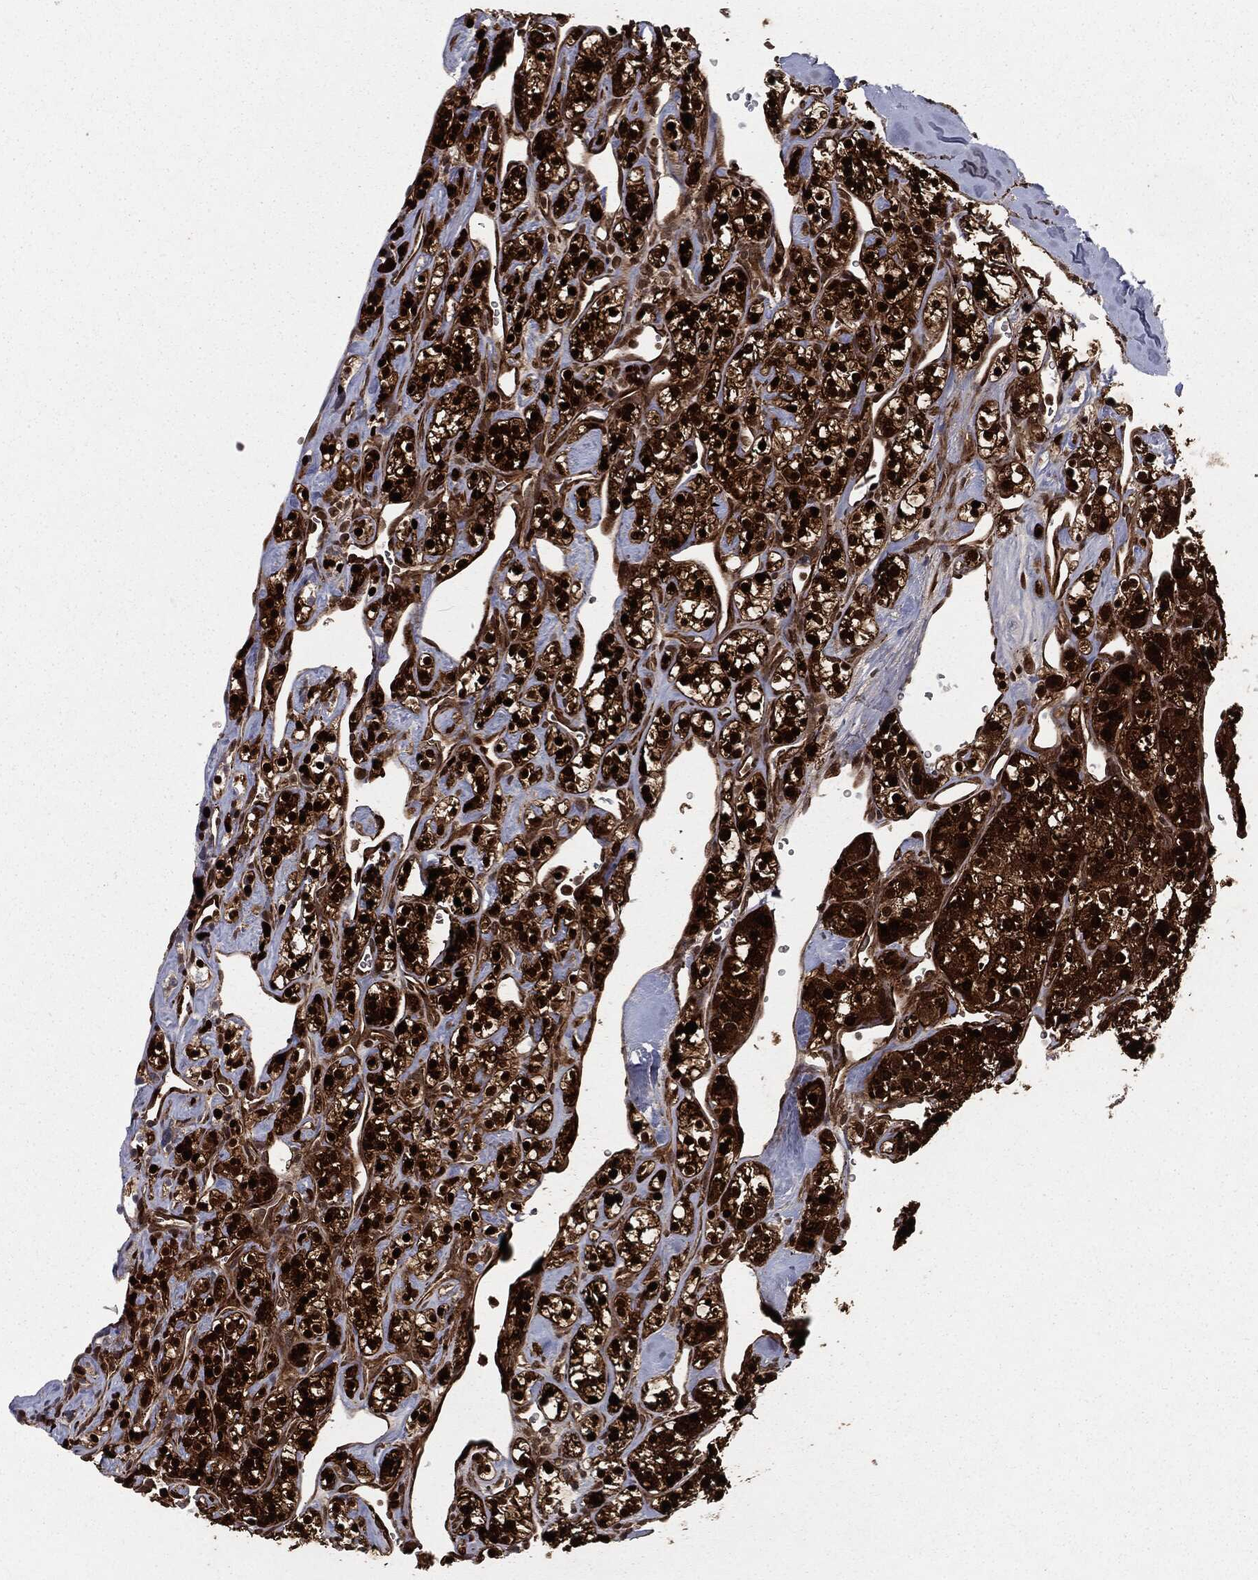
{"staining": {"intensity": "strong", "quantity": ">75%", "location": "cytoplasmic/membranous,nuclear"}, "tissue": "renal cancer", "cell_type": "Tumor cells", "image_type": "cancer", "snomed": [{"axis": "morphology", "description": "Adenocarcinoma, NOS"}, {"axis": "topography", "description": "Kidney"}], "caption": "Protein staining of renal cancer (adenocarcinoma) tissue reveals strong cytoplasmic/membranous and nuclear expression in about >75% of tumor cells. The staining is performed using DAB (3,3'-diaminobenzidine) brown chromogen to label protein expression. The nuclei are counter-stained blue using hematoxylin.", "gene": "RANBP9", "patient": {"sex": "male", "age": 77}}